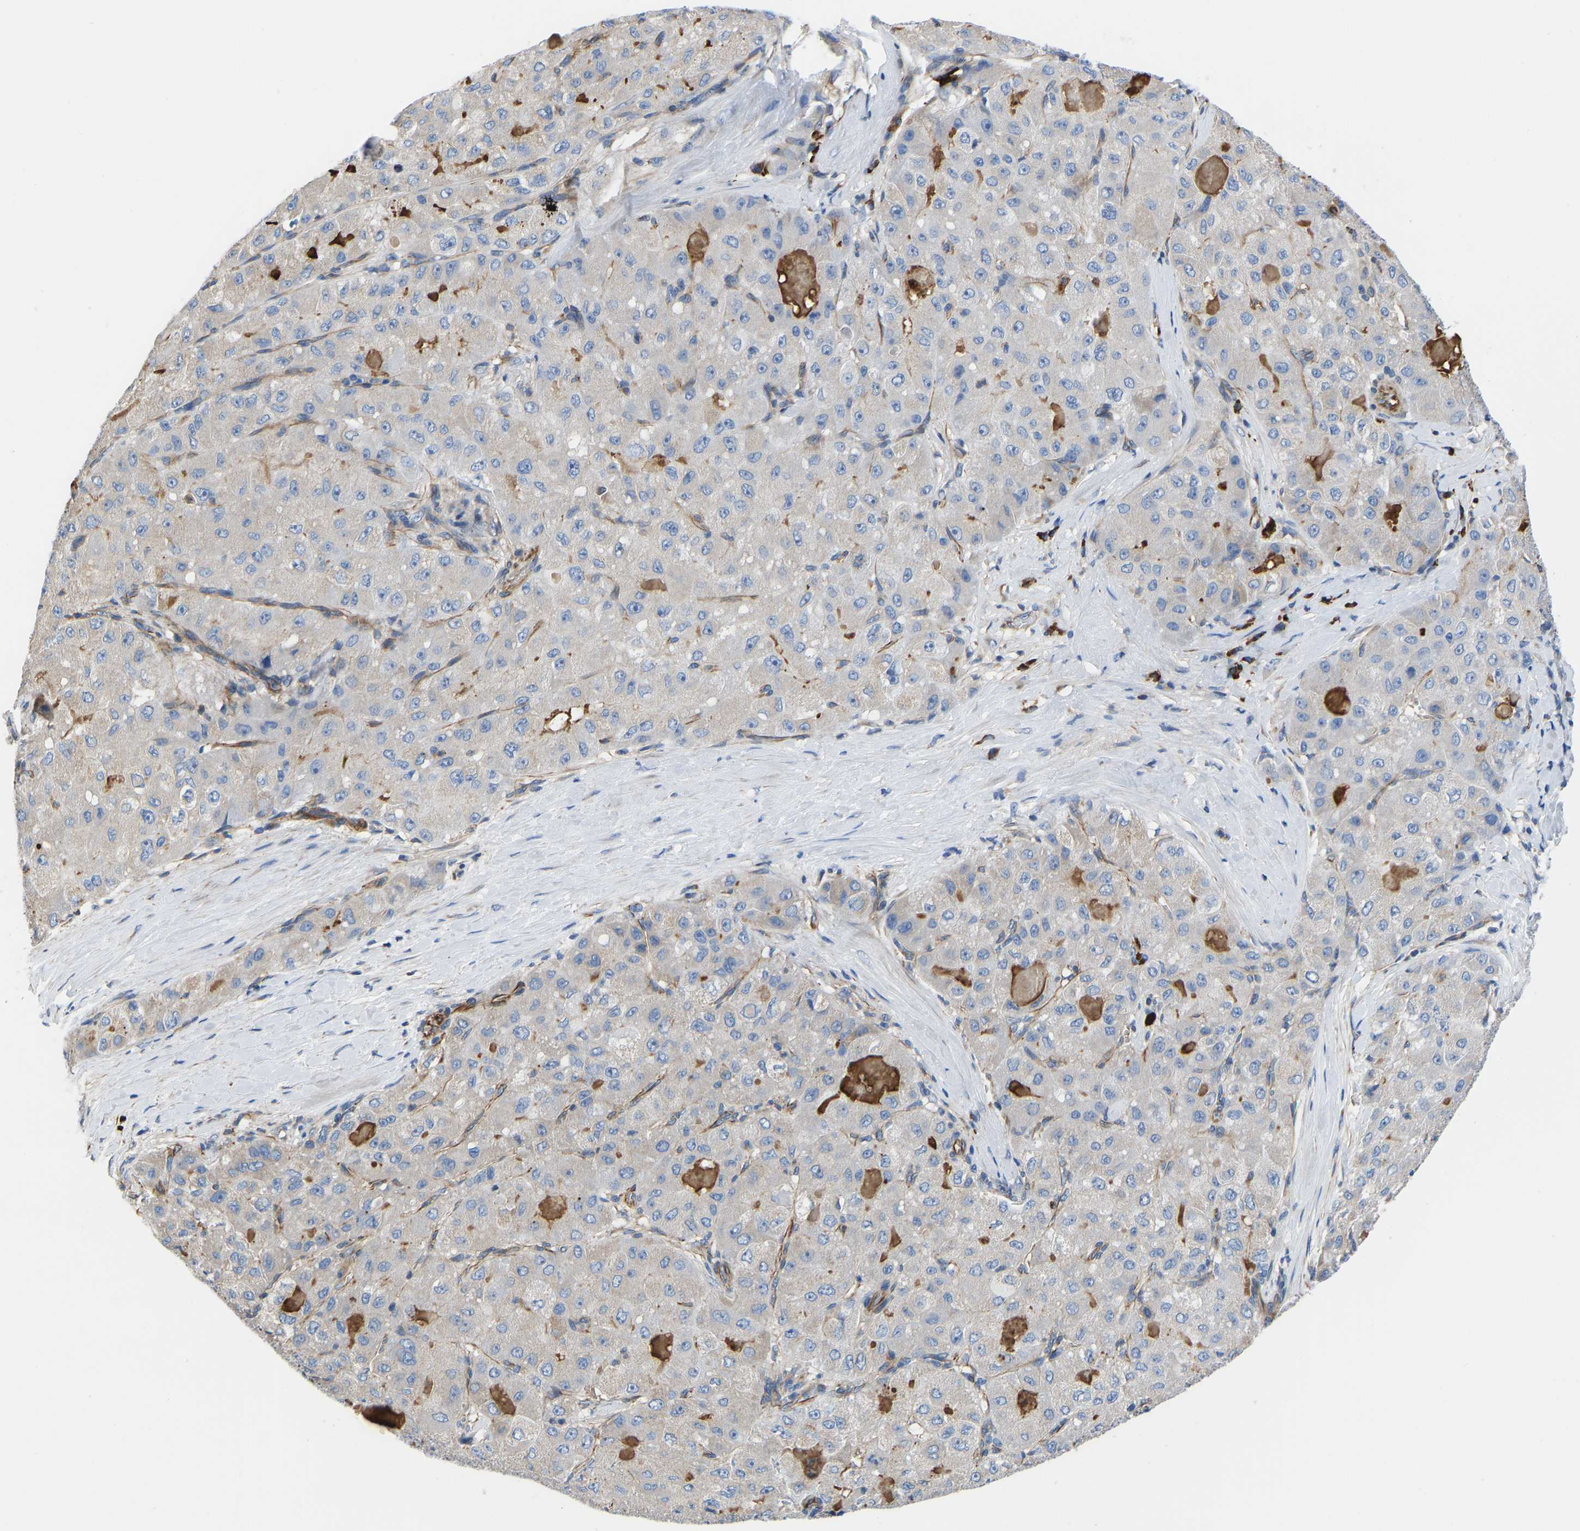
{"staining": {"intensity": "negative", "quantity": "none", "location": "none"}, "tissue": "liver cancer", "cell_type": "Tumor cells", "image_type": "cancer", "snomed": [{"axis": "morphology", "description": "Carcinoma, Hepatocellular, NOS"}, {"axis": "topography", "description": "Liver"}], "caption": "Immunohistochemistry of human hepatocellular carcinoma (liver) reveals no expression in tumor cells.", "gene": "HSPG2", "patient": {"sex": "male", "age": 80}}